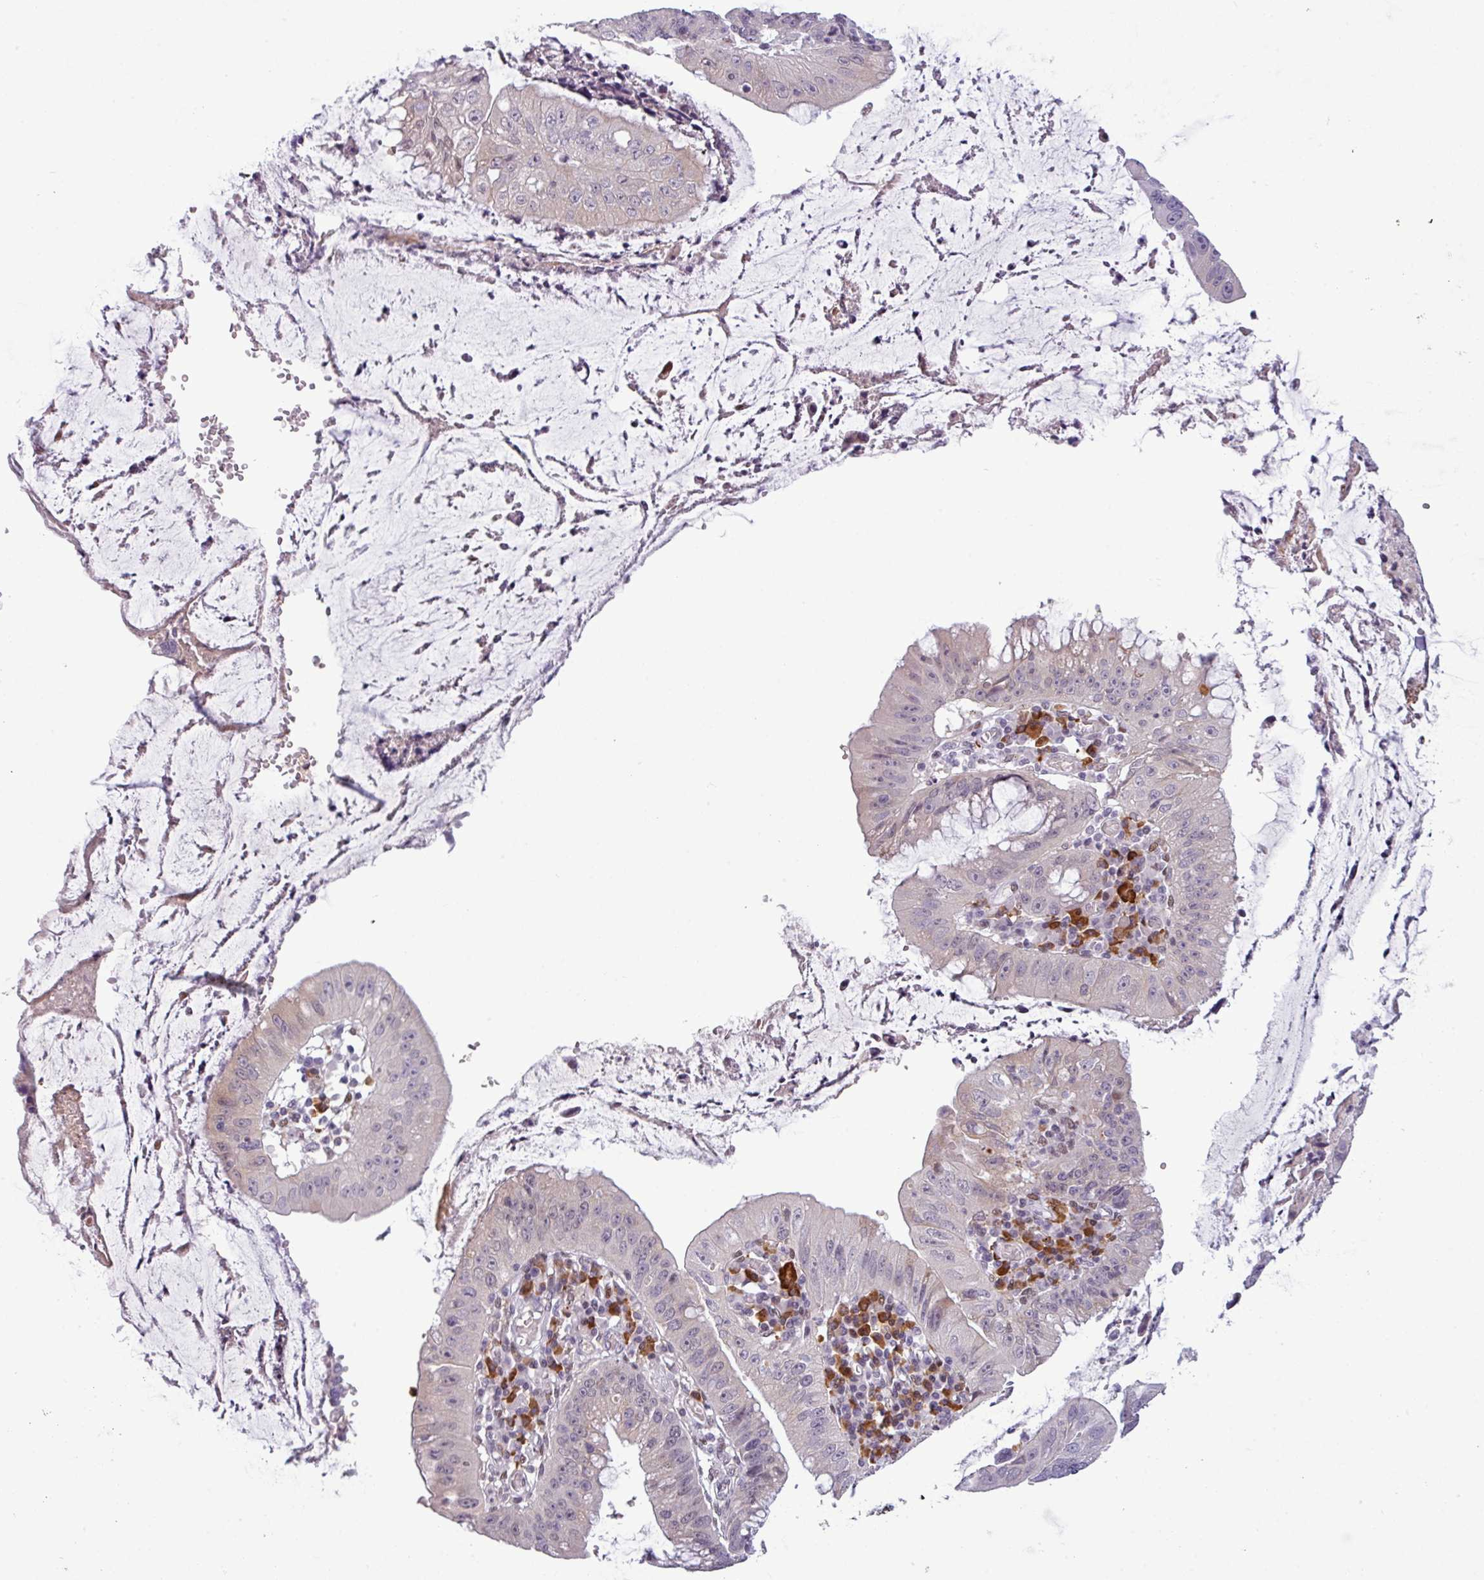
{"staining": {"intensity": "negative", "quantity": "none", "location": "none"}, "tissue": "stomach cancer", "cell_type": "Tumor cells", "image_type": "cancer", "snomed": [{"axis": "morphology", "description": "Adenocarcinoma, NOS"}, {"axis": "topography", "description": "Stomach"}], "caption": "IHC histopathology image of adenocarcinoma (stomach) stained for a protein (brown), which reveals no expression in tumor cells.", "gene": "SLC66A2", "patient": {"sex": "male", "age": 59}}